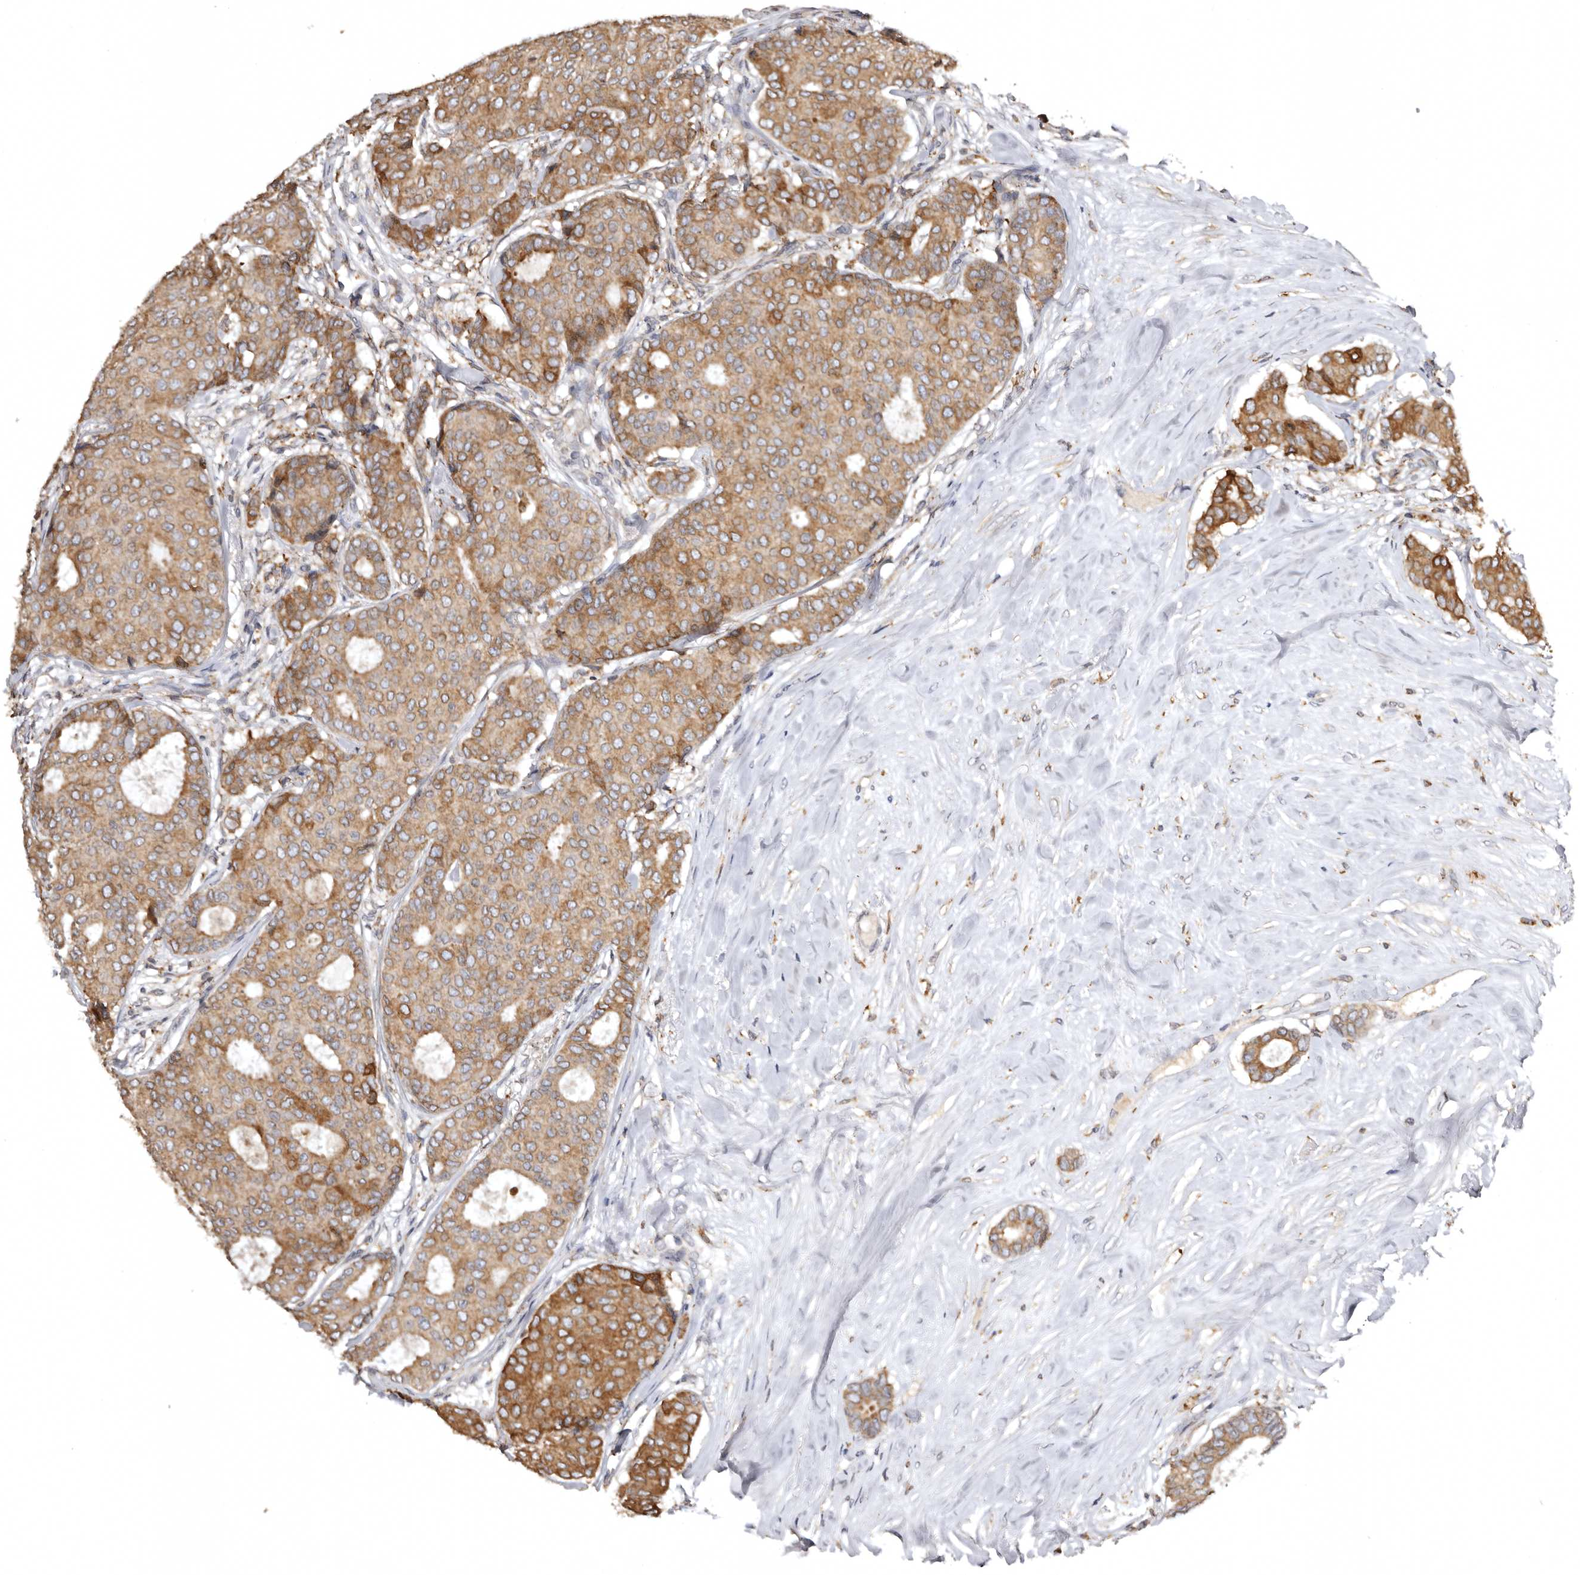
{"staining": {"intensity": "moderate", "quantity": ">75%", "location": "cytoplasmic/membranous"}, "tissue": "breast cancer", "cell_type": "Tumor cells", "image_type": "cancer", "snomed": [{"axis": "morphology", "description": "Duct carcinoma"}, {"axis": "topography", "description": "Breast"}], "caption": "Protein expression analysis of breast cancer demonstrates moderate cytoplasmic/membranous staining in approximately >75% of tumor cells.", "gene": "INKA2", "patient": {"sex": "female", "age": 75}}